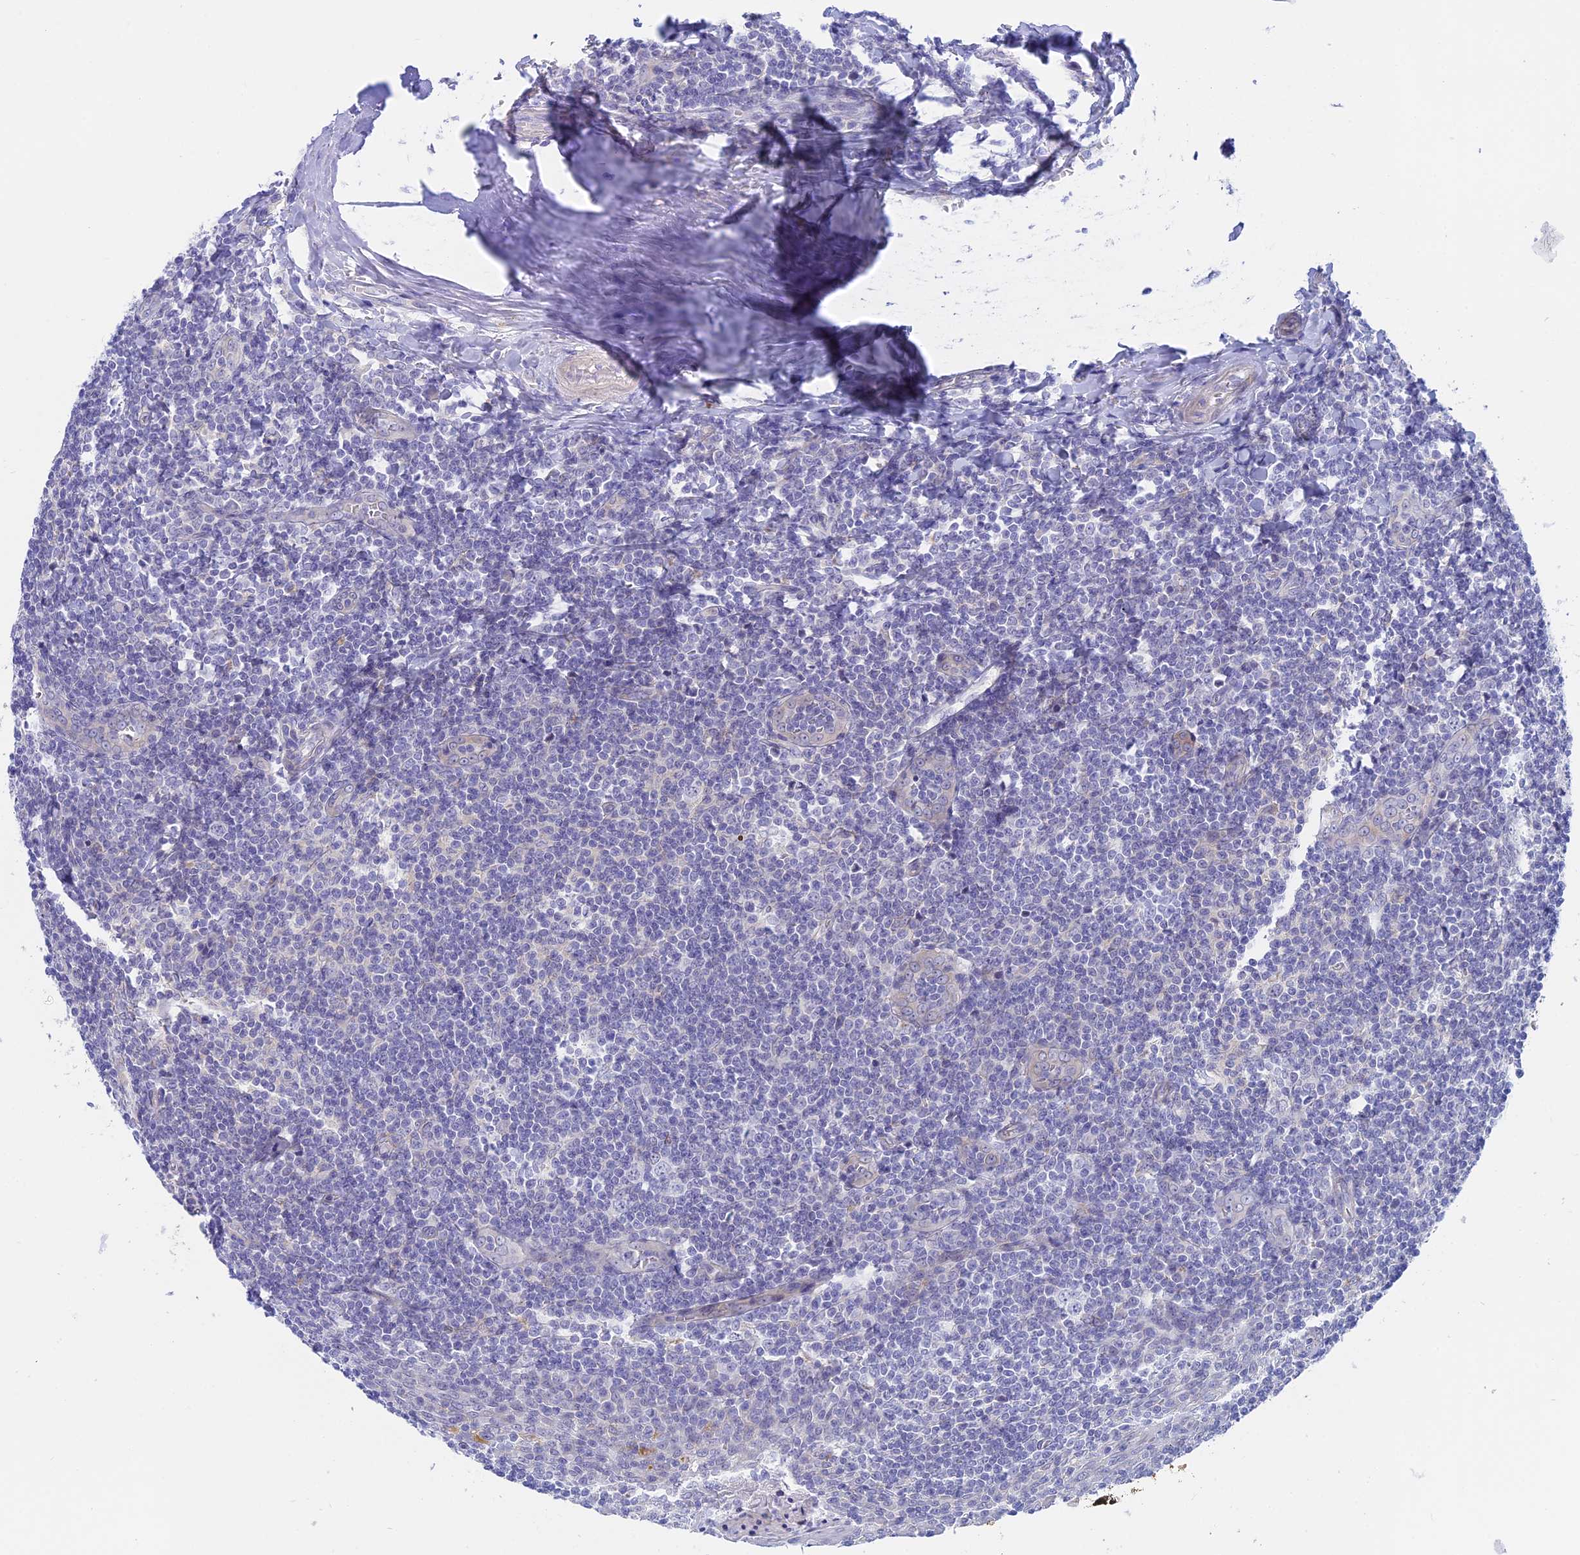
{"staining": {"intensity": "negative", "quantity": "none", "location": "none"}, "tissue": "tonsil", "cell_type": "Germinal center cells", "image_type": "normal", "snomed": [{"axis": "morphology", "description": "Normal tissue, NOS"}, {"axis": "topography", "description": "Tonsil"}], "caption": "Immunohistochemical staining of normal human tonsil shows no significant expression in germinal center cells.", "gene": "GLB1L", "patient": {"sex": "male", "age": 27}}